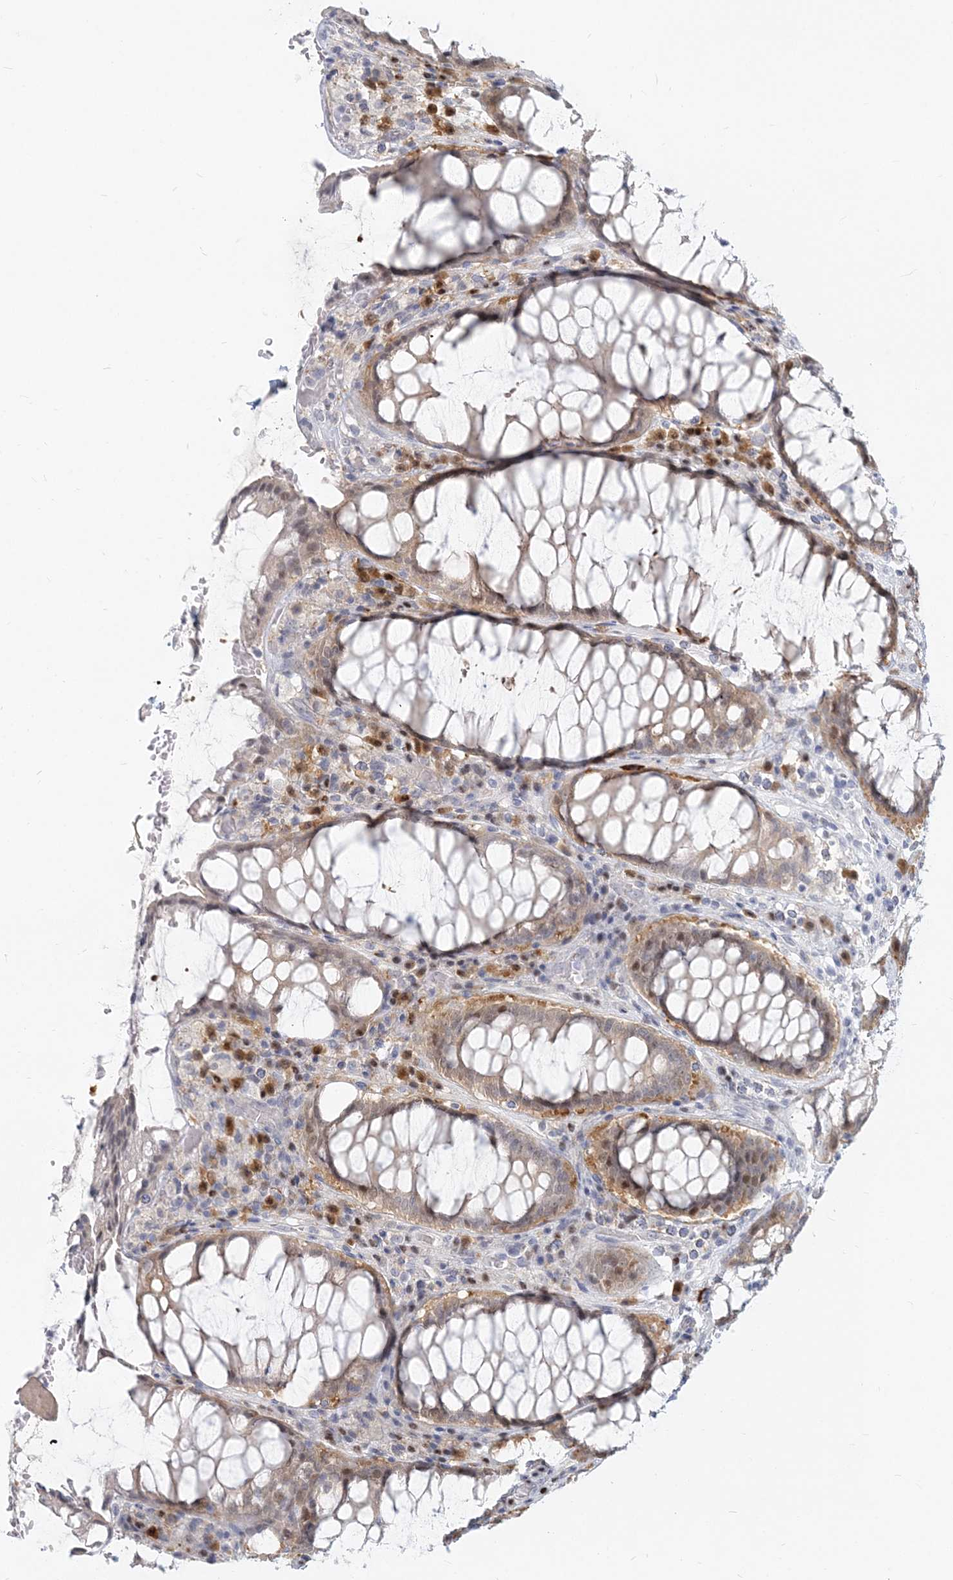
{"staining": {"intensity": "weak", "quantity": "25%-75%", "location": "cytoplasmic/membranous"}, "tissue": "rectum", "cell_type": "Glandular cells", "image_type": "normal", "snomed": [{"axis": "morphology", "description": "Normal tissue, NOS"}, {"axis": "topography", "description": "Rectum"}], "caption": "Glandular cells display low levels of weak cytoplasmic/membranous positivity in approximately 25%-75% of cells in benign human rectum. The protein of interest is stained brown, and the nuclei are stained in blue (DAB IHC with brightfield microscopy, high magnification).", "gene": "GMPPA", "patient": {"sex": "male", "age": 64}}